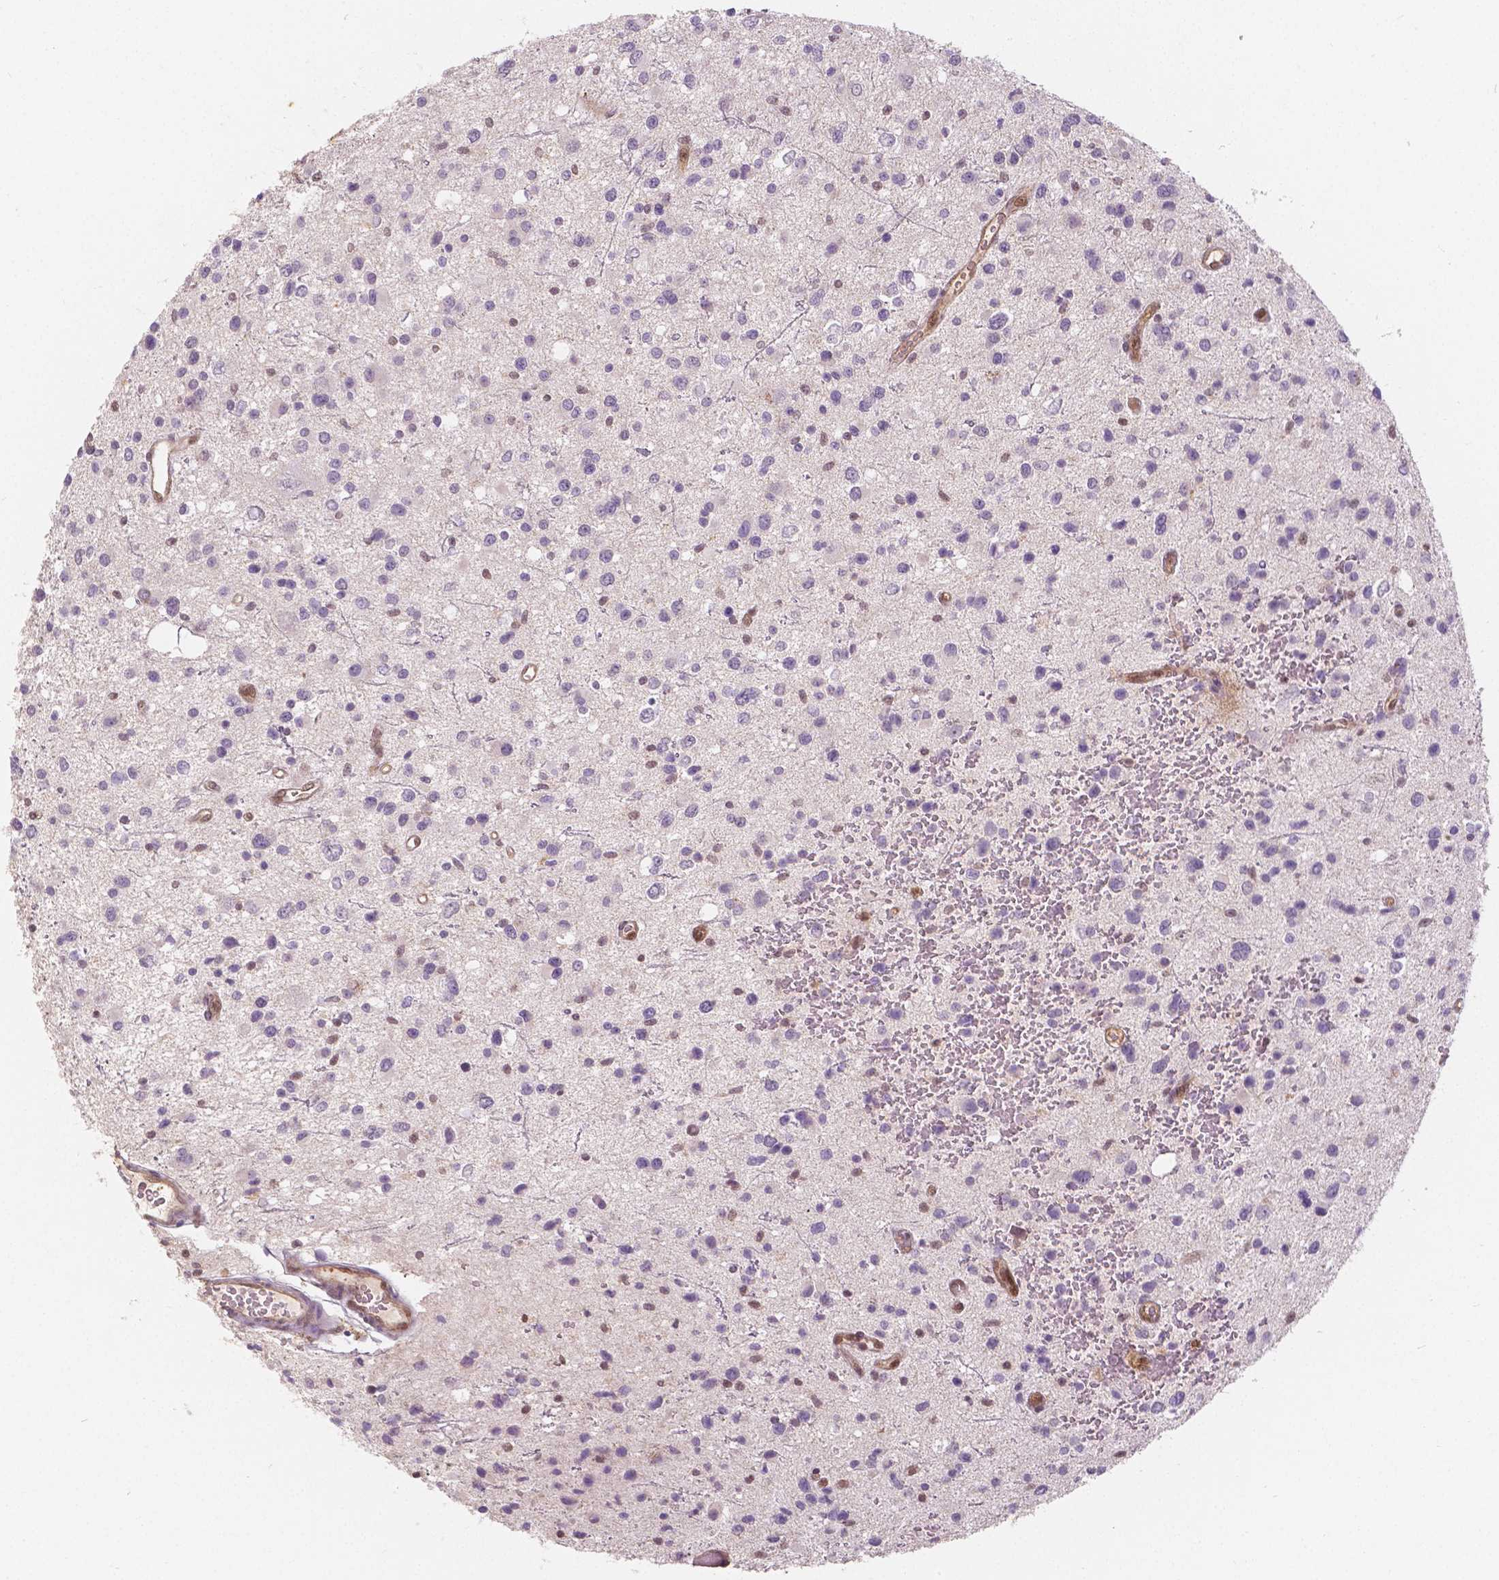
{"staining": {"intensity": "negative", "quantity": "none", "location": "none"}, "tissue": "glioma", "cell_type": "Tumor cells", "image_type": "cancer", "snomed": [{"axis": "morphology", "description": "Glioma, malignant, Low grade"}, {"axis": "topography", "description": "Brain"}], "caption": "There is no significant positivity in tumor cells of glioma. The staining is performed using DAB brown chromogen with nuclei counter-stained in using hematoxylin.", "gene": "NAPRT", "patient": {"sex": "male", "age": 43}}